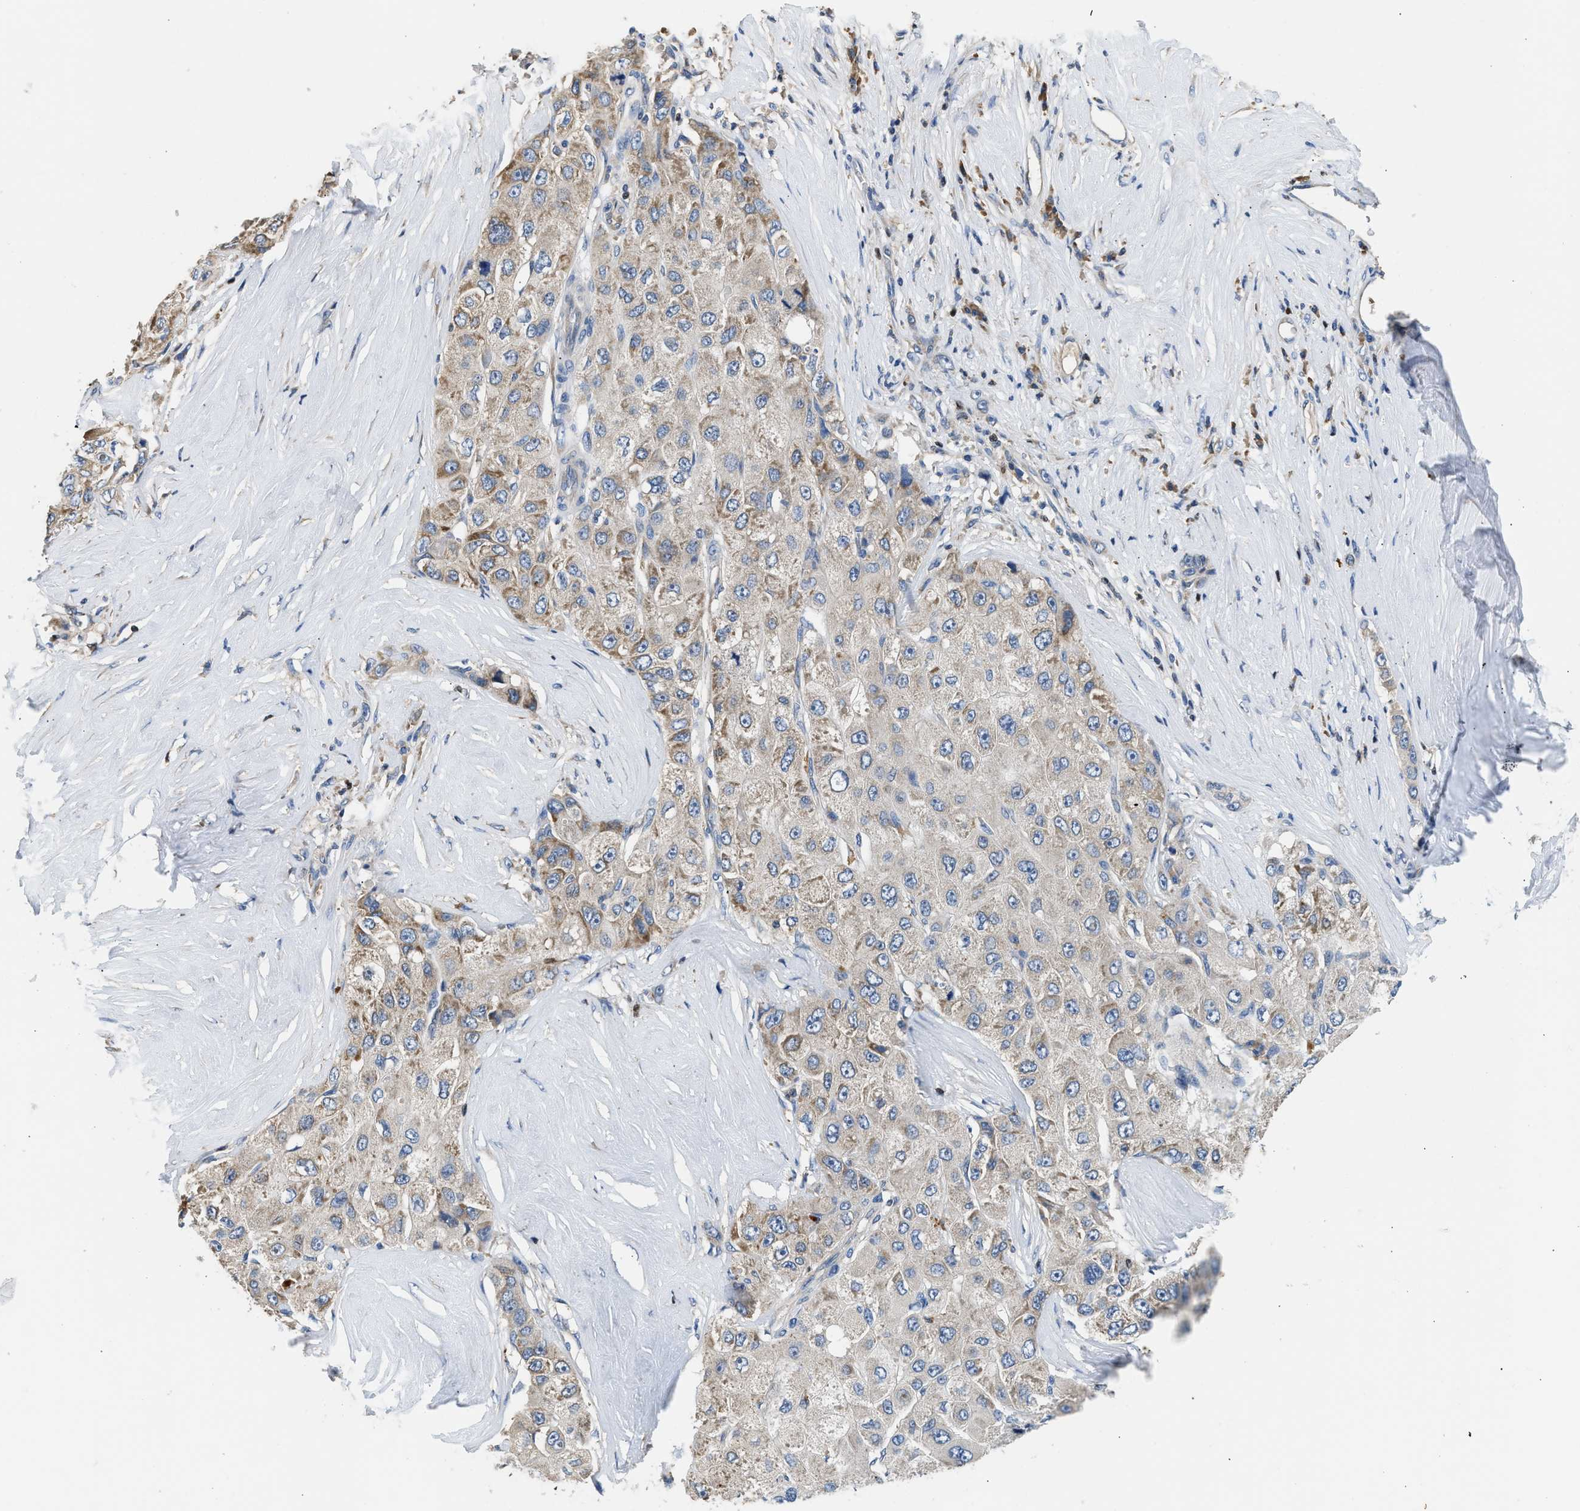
{"staining": {"intensity": "weak", "quantity": "25%-75%", "location": "cytoplasmic/membranous"}, "tissue": "liver cancer", "cell_type": "Tumor cells", "image_type": "cancer", "snomed": [{"axis": "morphology", "description": "Carcinoma, Hepatocellular, NOS"}, {"axis": "topography", "description": "Liver"}], "caption": "The photomicrograph reveals staining of liver cancer, revealing weak cytoplasmic/membranous protein expression (brown color) within tumor cells.", "gene": "TOX", "patient": {"sex": "male", "age": 80}}